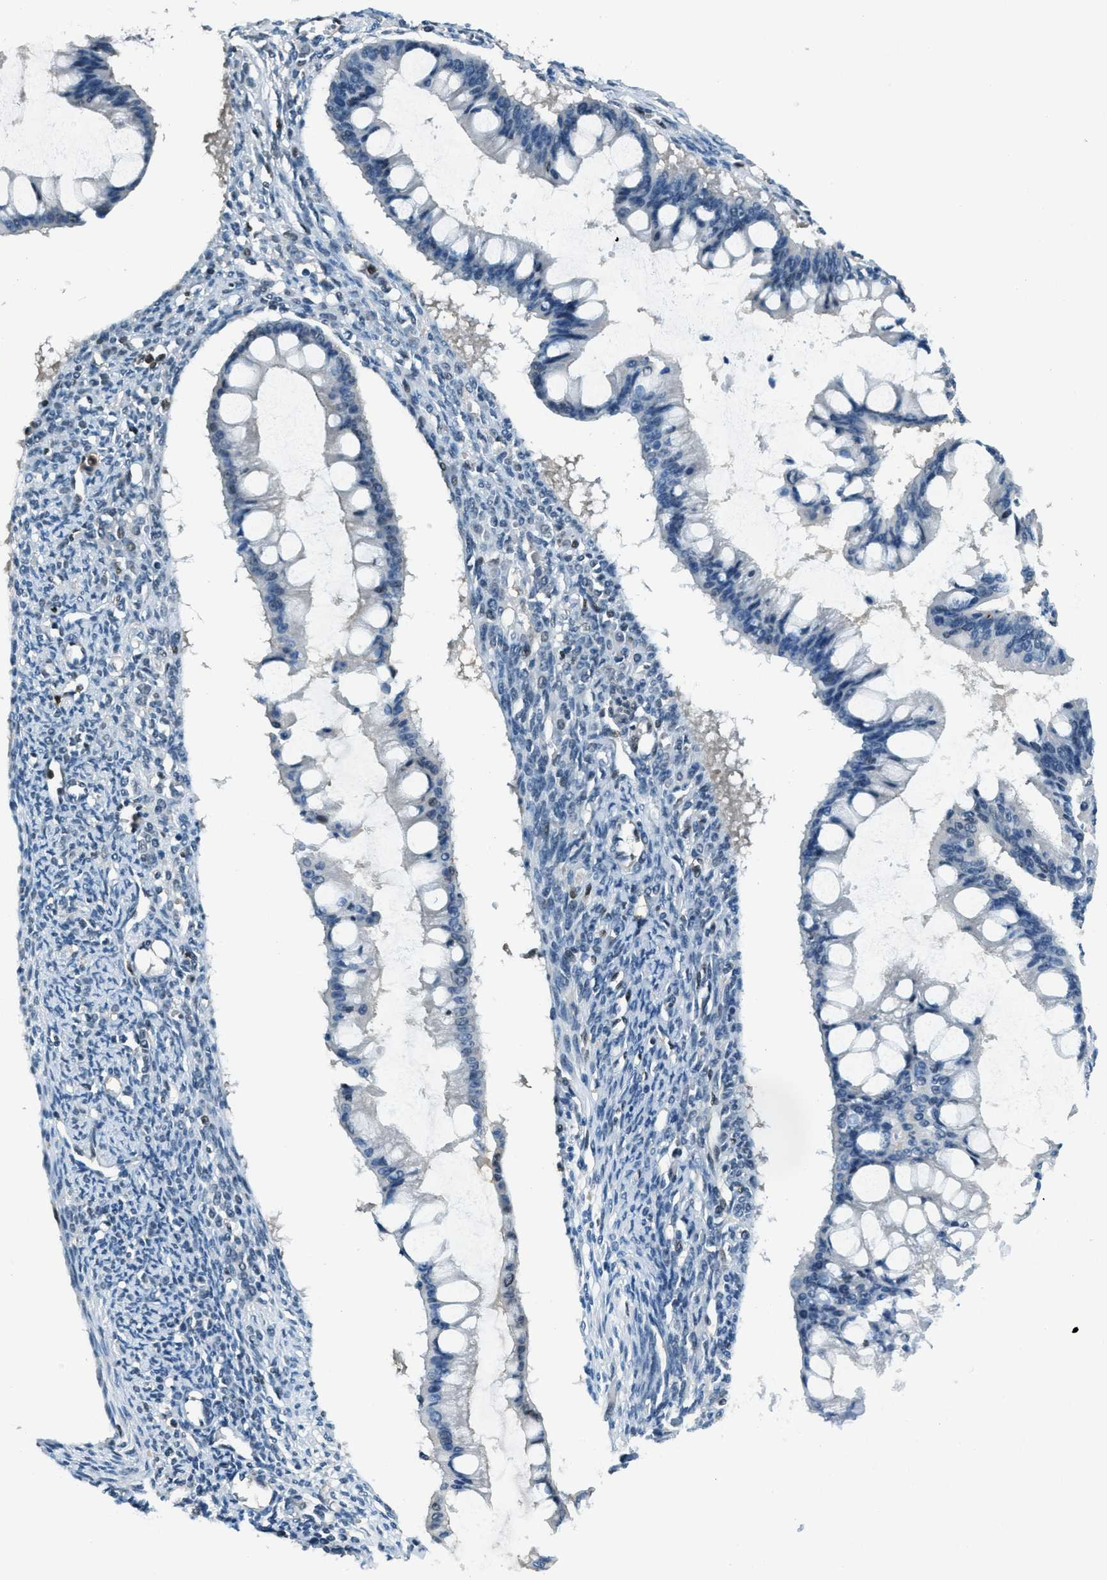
{"staining": {"intensity": "negative", "quantity": "none", "location": "none"}, "tissue": "ovarian cancer", "cell_type": "Tumor cells", "image_type": "cancer", "snomed": [{"axis": "morphology", "description": "Cystadenocarcinoma, mucinous, NOS"}, {"axis": "topography", "description": "Ovary"}], "caption": "DAB (3,3'-diaminobenzidine) immunohistochemical staining of human ovarian cancer displays no significant expression in tumor cells.", "gene": "OGFR", "patient": {"sex": "female", "age": 73}}